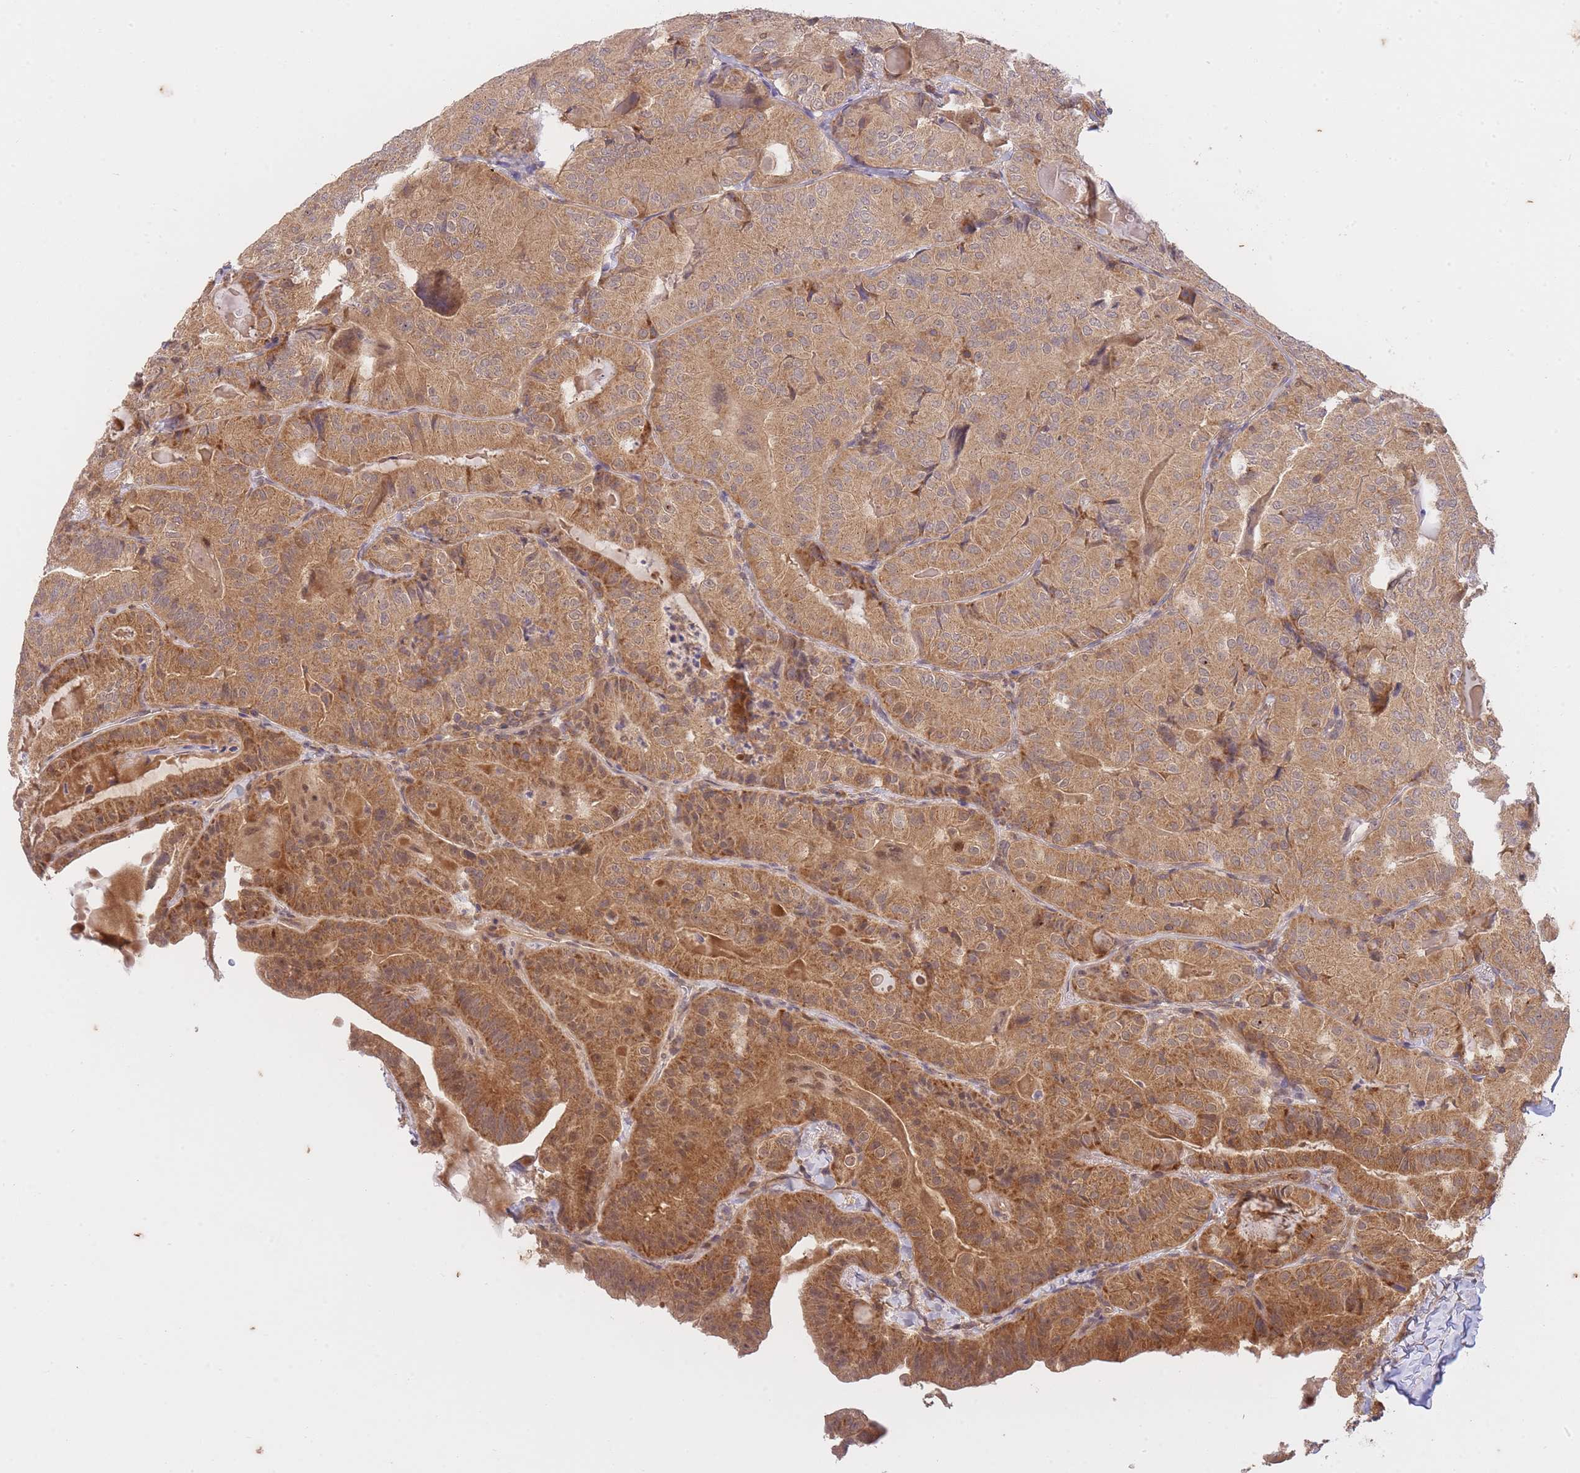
{"staining": {"intensity": "moderate", "quantity": ">75%", "location": "cytoplasmic/membranous"}, "tissue": "thyroid cancer", "cell_type": "Tumor cells", "image_type": "cancer", "snomed": [{"axis": "morphology", "description": "Papillary adenocarcinoma, NOS"}, {"axis": "topography", "description": "Thyroid gland"}], "caption": "This is an image of immunohistochemistry staining of thyroid cancer, which shows moderate staining in the cytoplasmic/membranous of tumor cells.", "gene": "ST8SIA4", "patient": {"sex": "female", "age": 68}}